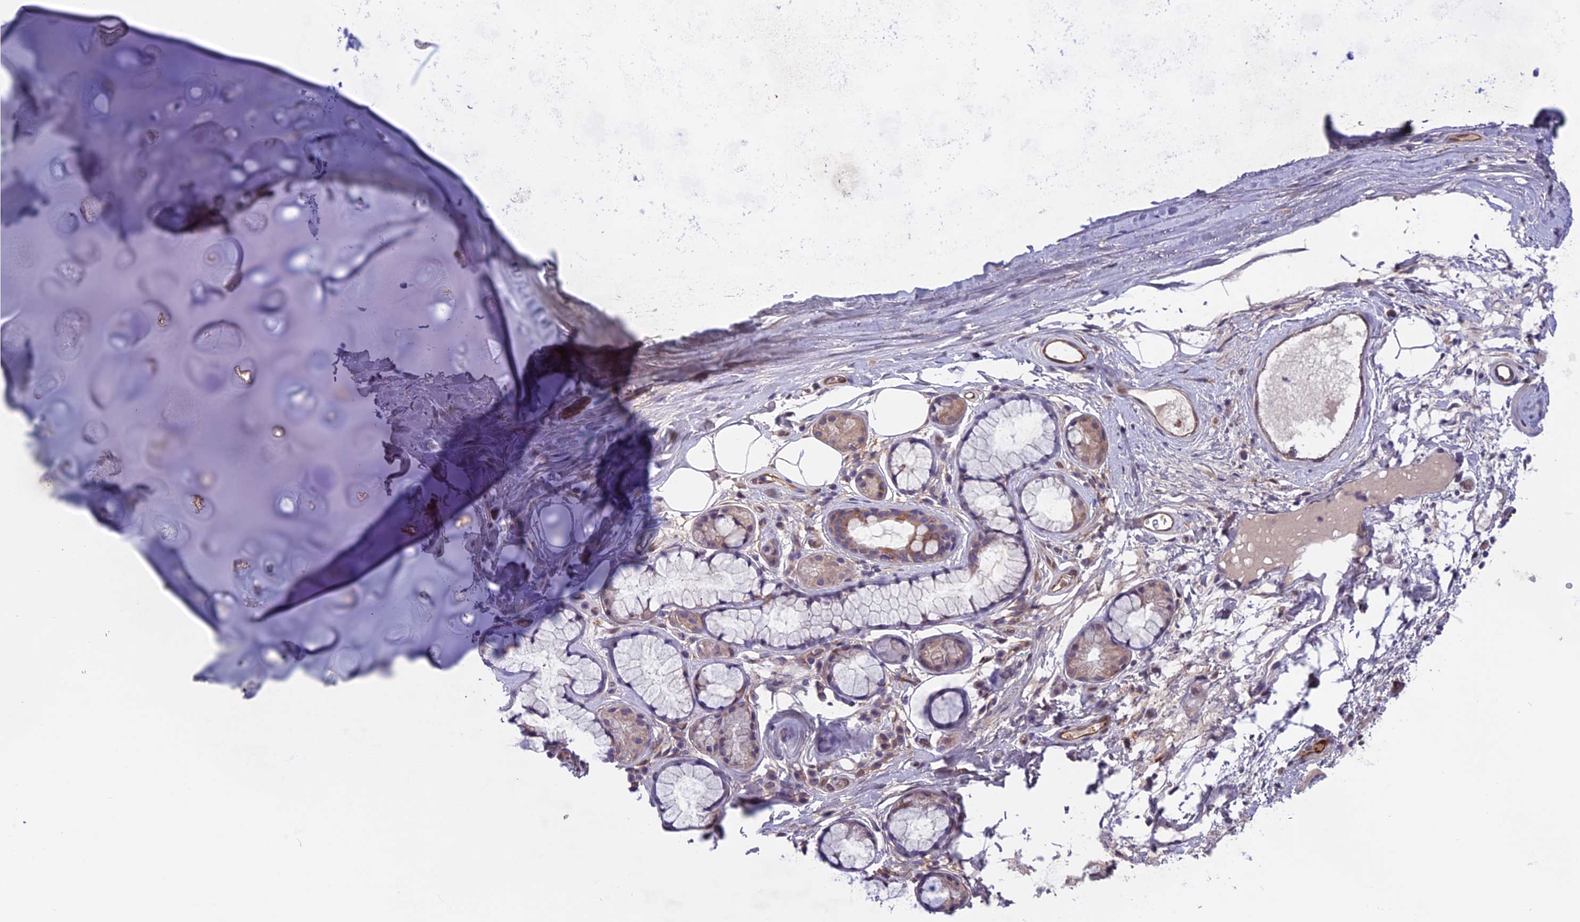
{"staining": {"intensity": "negative", "quantity": "none", "location": "none"}, "tissue": "adipose tissue", "cell_type": "Adipocytes", "image_type": "normal", "snomed": [{"axis": "morphology", "description": "Normal tissue, NOS"}, {"axis": "topography", "description": "Cartilage tissue"}], "caption": "IHC of normal human adipose tissue demonstrates no expression in adipocytes.", "gene": "MAST2", "patient": {"sex": "female", "age": 63}}